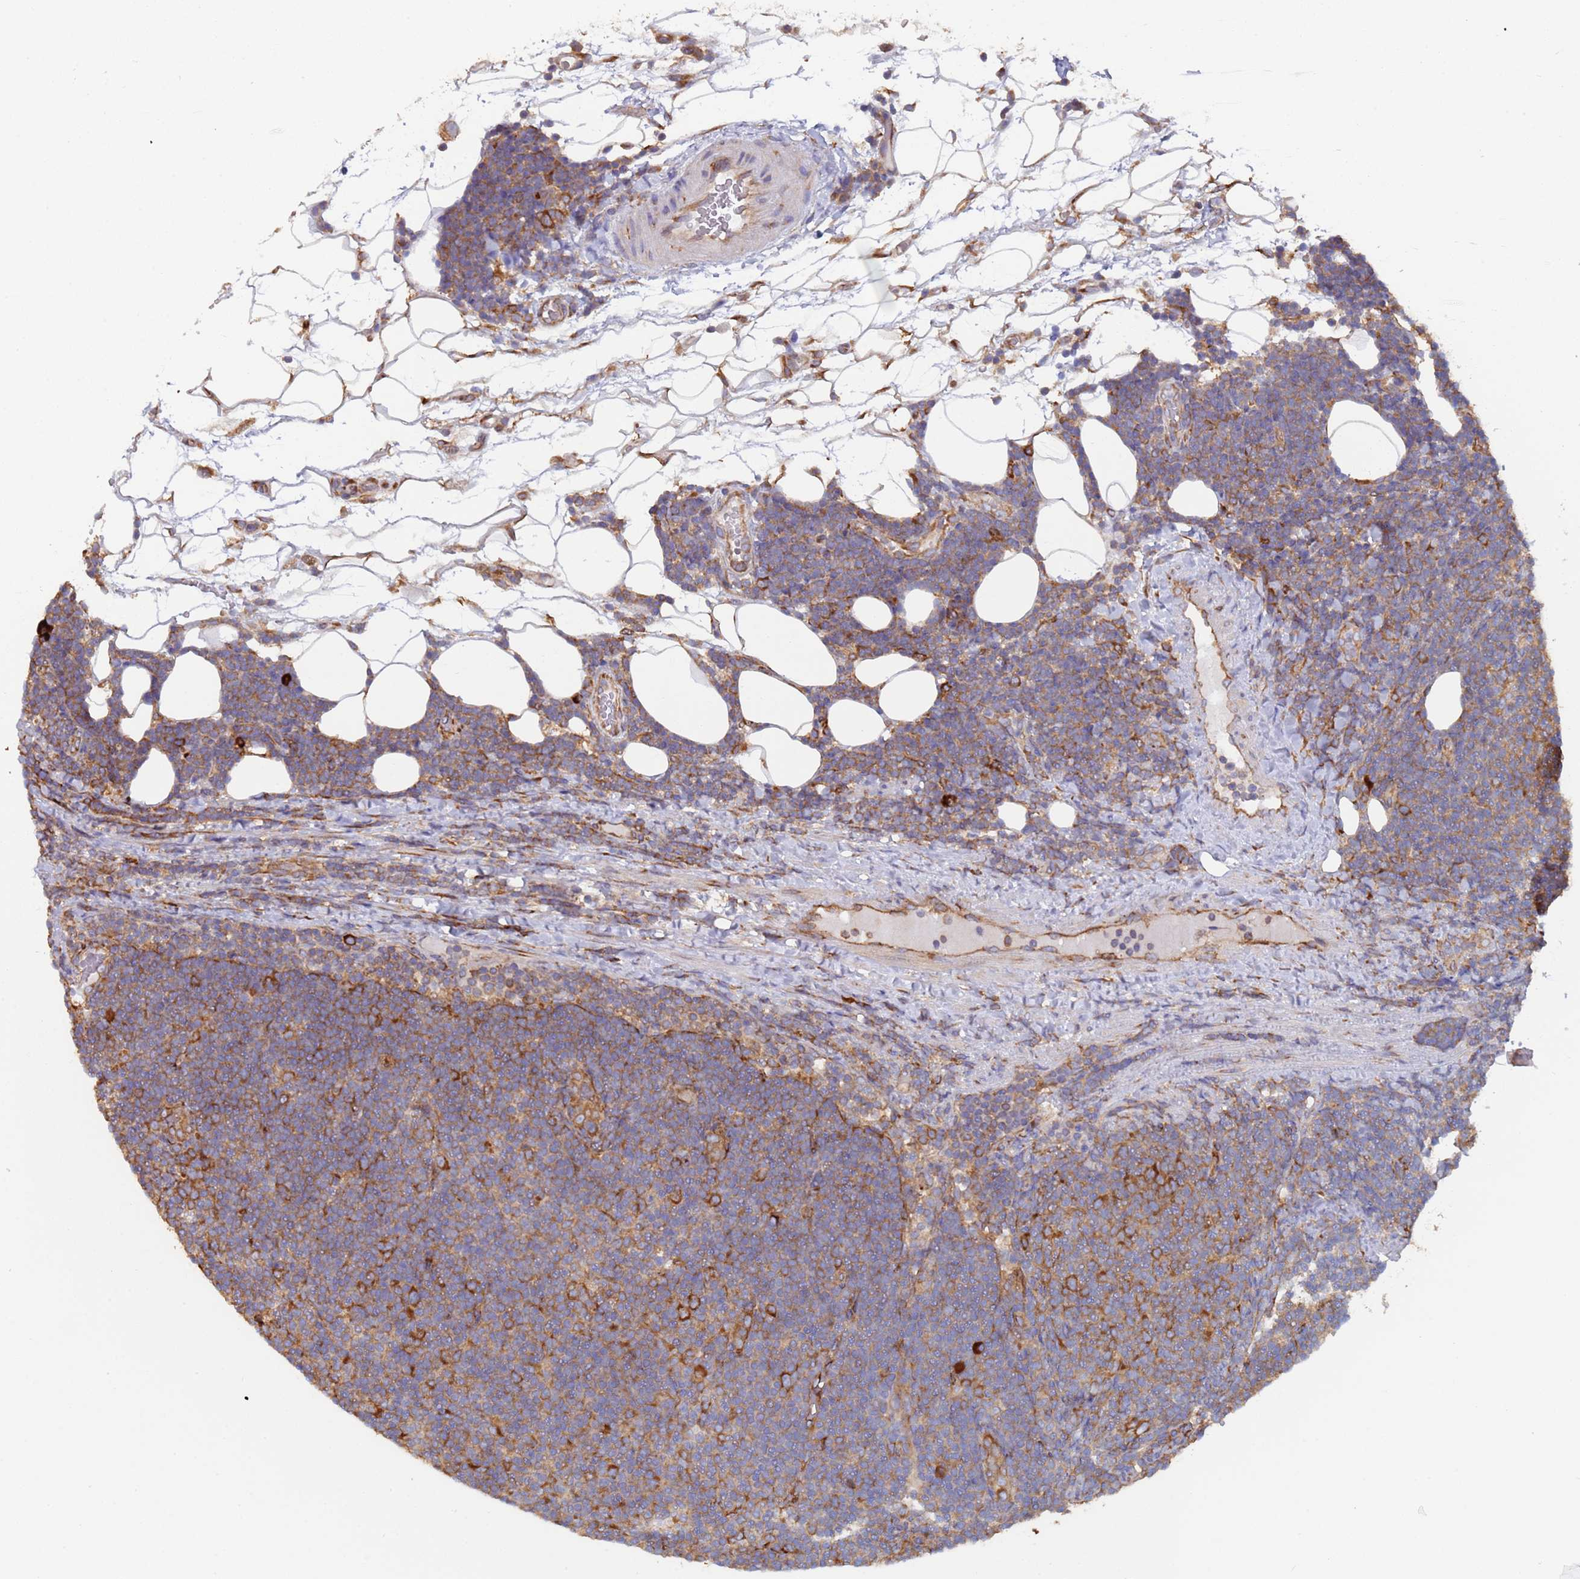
{"staining": {"intensity": "strong", "quantity": "25%-75%", "location": "cytoplasmic/membranous"}, "tissue": "lymphoma", "cell_type": "Tumor cells", "image_type": "cancer", "snomed": [{"axis": "morphology", "description": "Malignant lymphoma, non-Hodgkin's type, Low grade"}, {"axis": "topography", "description": "Lymph node"}], "caption": "About 25%-75% of tumor cells in human low-grade malignant lymphoma, non-Hodgkin's type show strong cytoplasmic/membranous protein staining as visualized by brown immunohistochemical staining.", "gene": "ZNF844", "patient": {"sex": "male", "age": 66}}